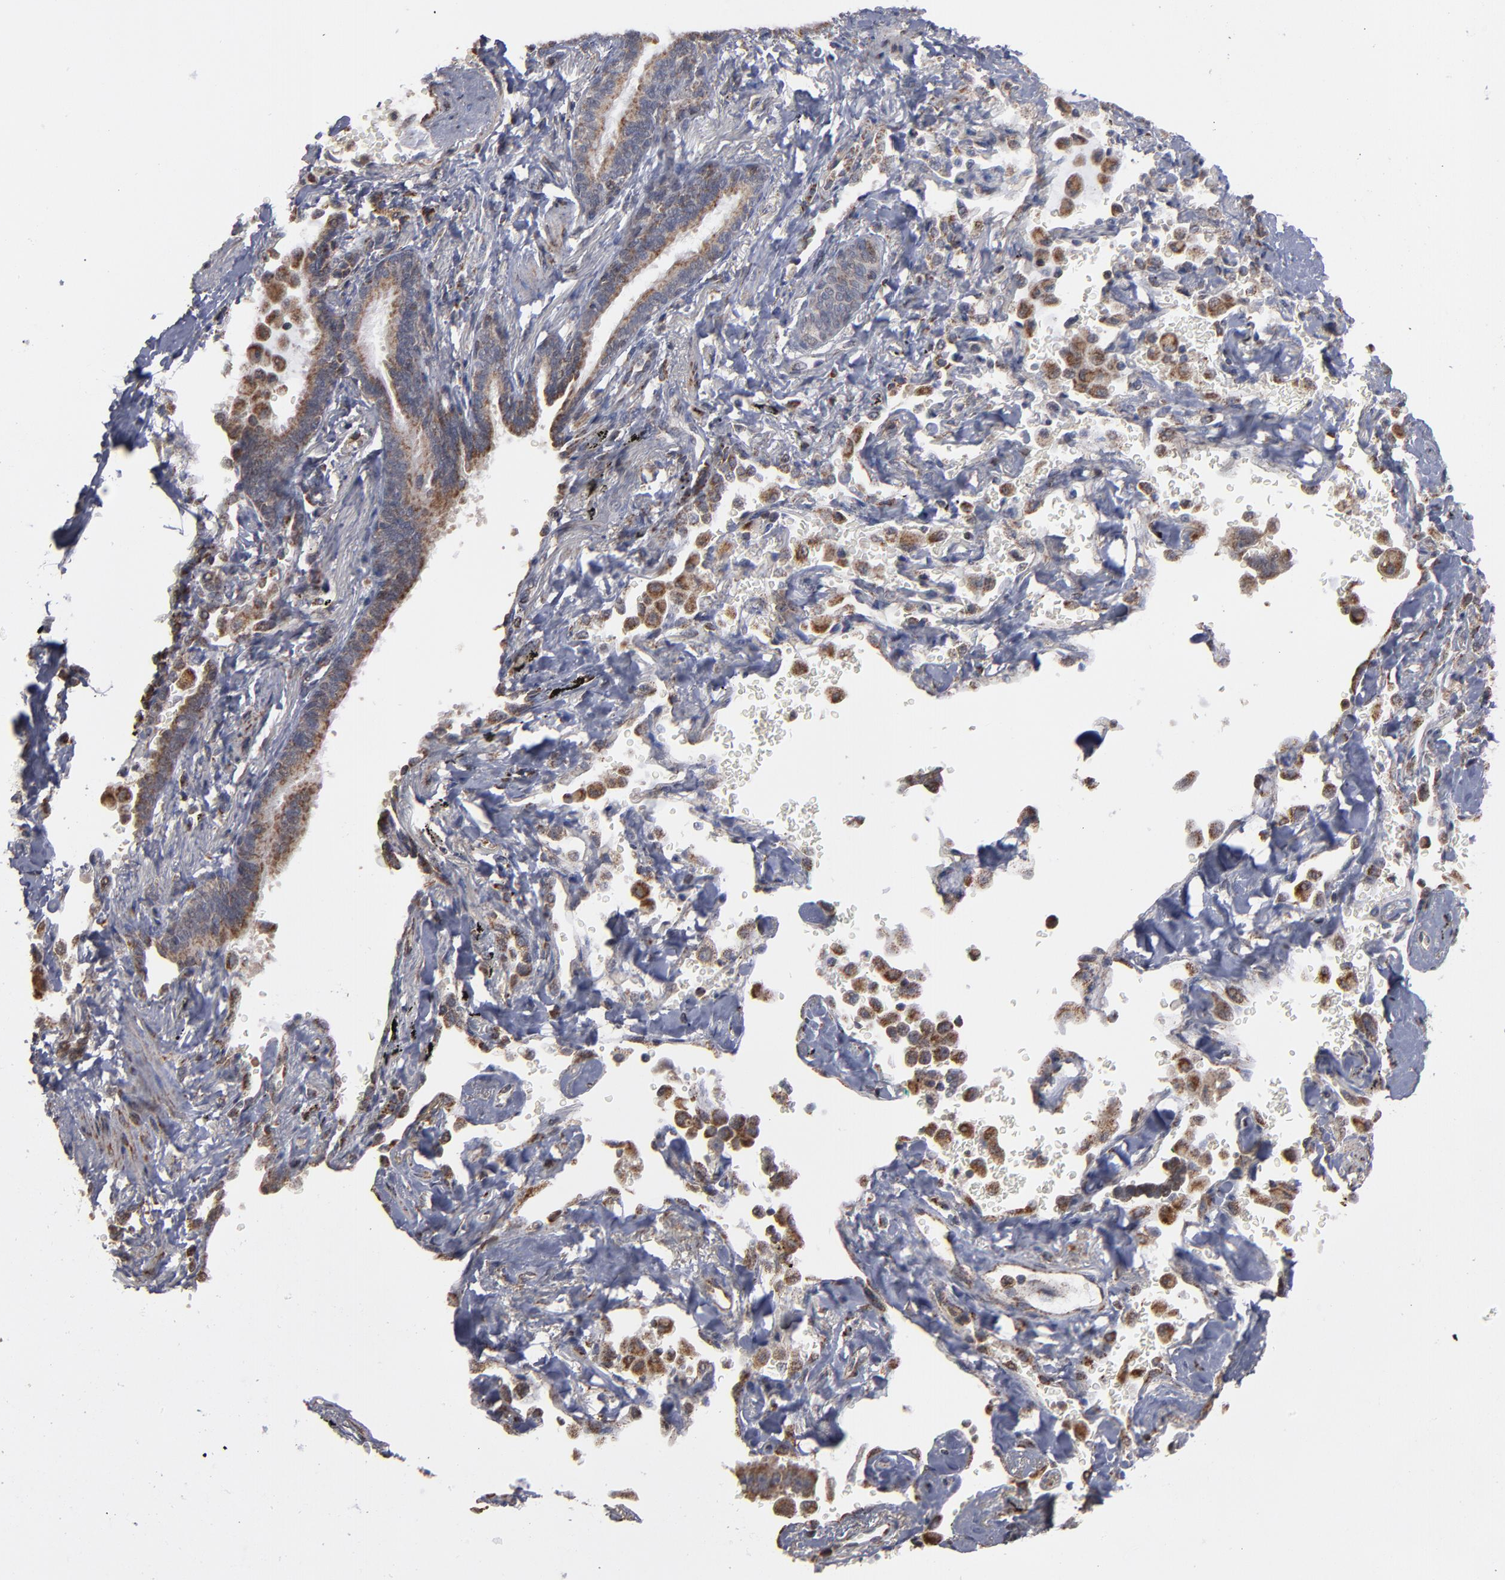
{"staining": {"intensity": "moderate", "quantity": ">75%", "location": "cytoplasmic/membranous"}, "tissue": "lung cancer", "cell_type": "Tumor cells", "image_type": "cancer", "snomed": [{"axis": "morphology", "description": "Adenocarcinoma, NOS"}, {"axis": "topography", "description": "Lung"}], "caption": "A photomicrograph of adenocarcinoma (lung) stained for a protein shows moderate cytoplasmic/membranous brown staining in tumor cells.", "gene": "MIPOL1", "patient": {"sex": "female", "age": 64}}